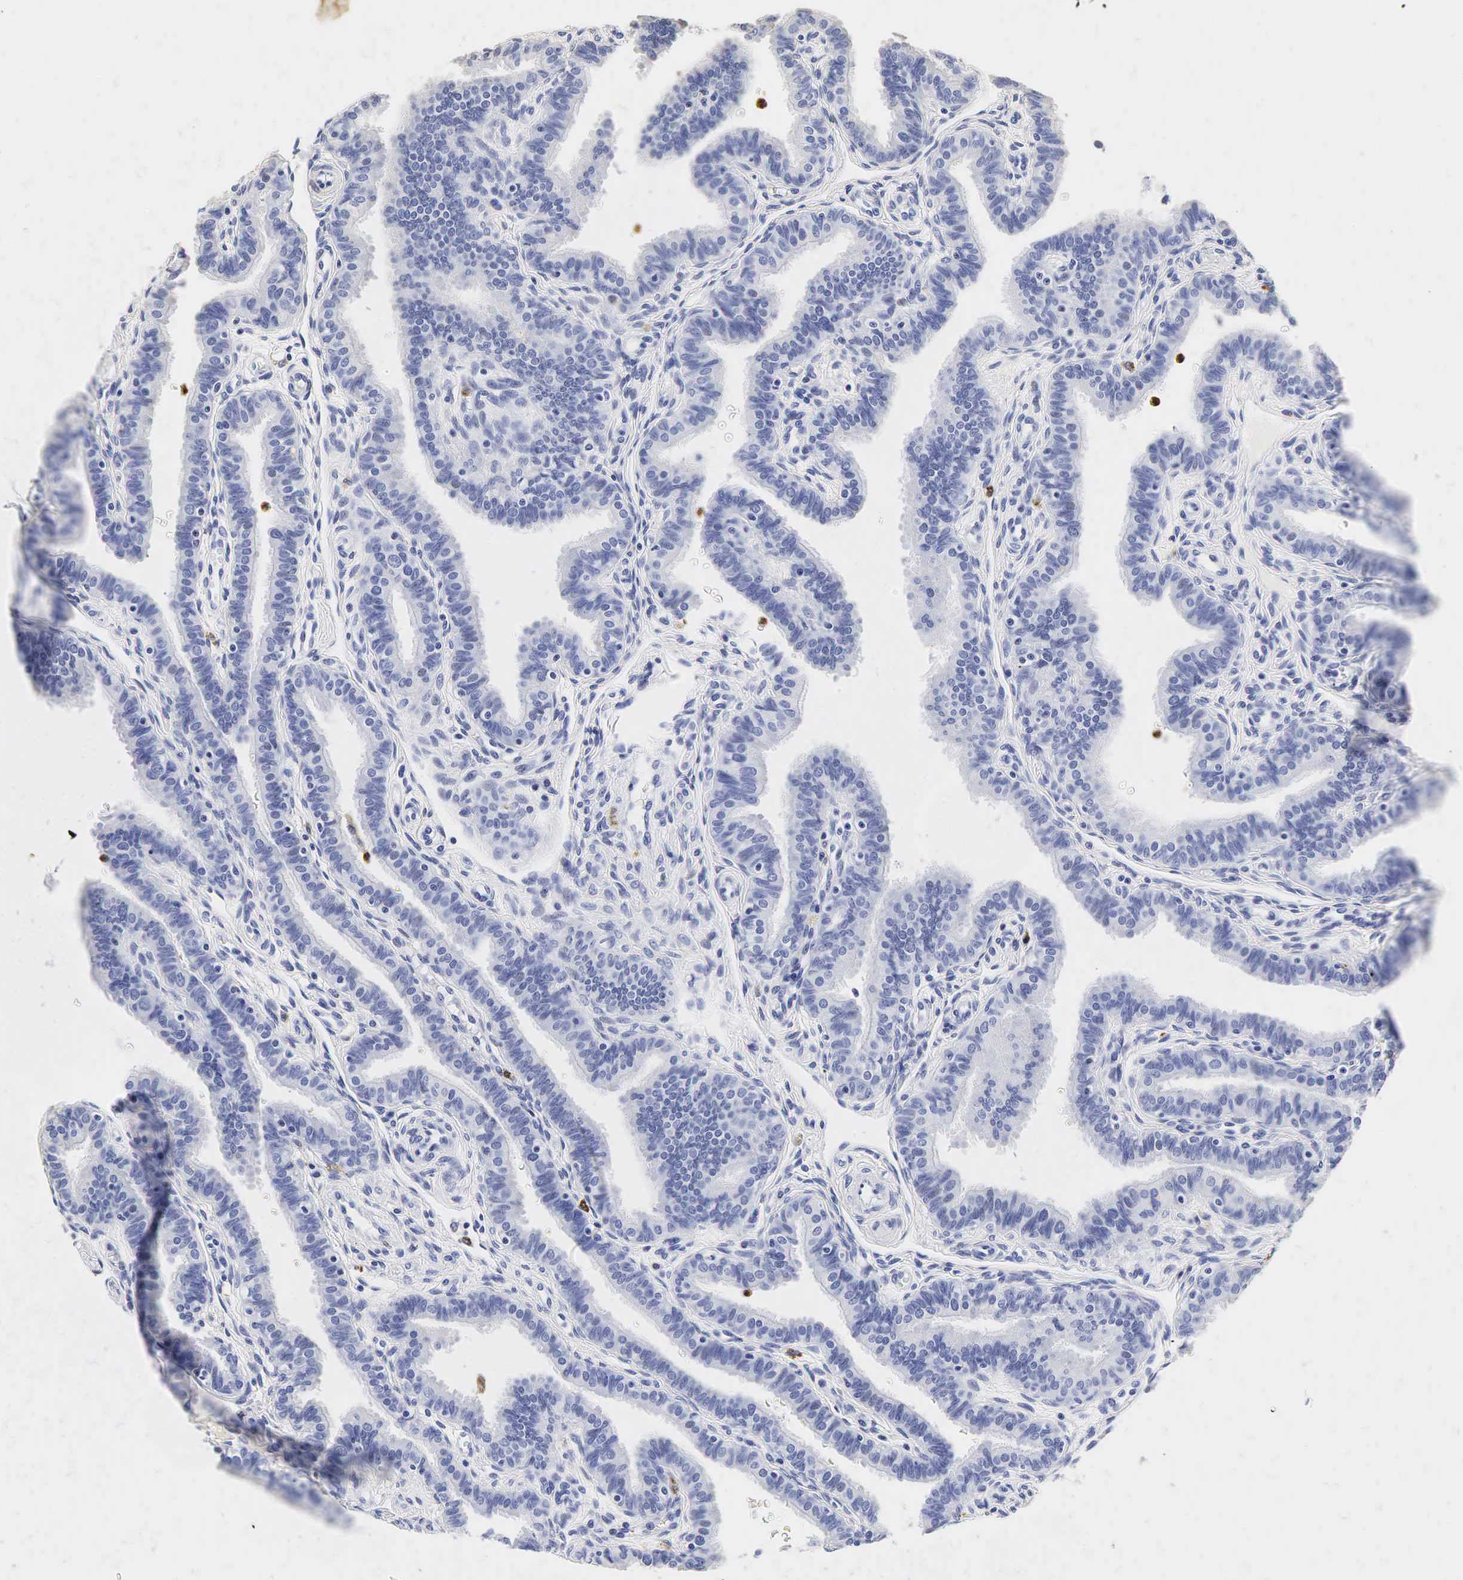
{"staining": {"intensity": "negative", "quantity": "none", "location": "none"}, "tissue": "fallopian tube", "cell_type": "Glandular cells", "image_type": "normal", "snomed": [{"axis": "morphology", "description": "Normal tissue, NOS"}, {"axis": "topography", "description": "Fallopian tube"}], "caption": "A high-resolution histopathology image shows immunohistochemistry staining of normal fallopian tube, which displays no significant positivity in glandular cells.", "gene": "LYZ", "patient": {"sex": "female", "age": 32}}